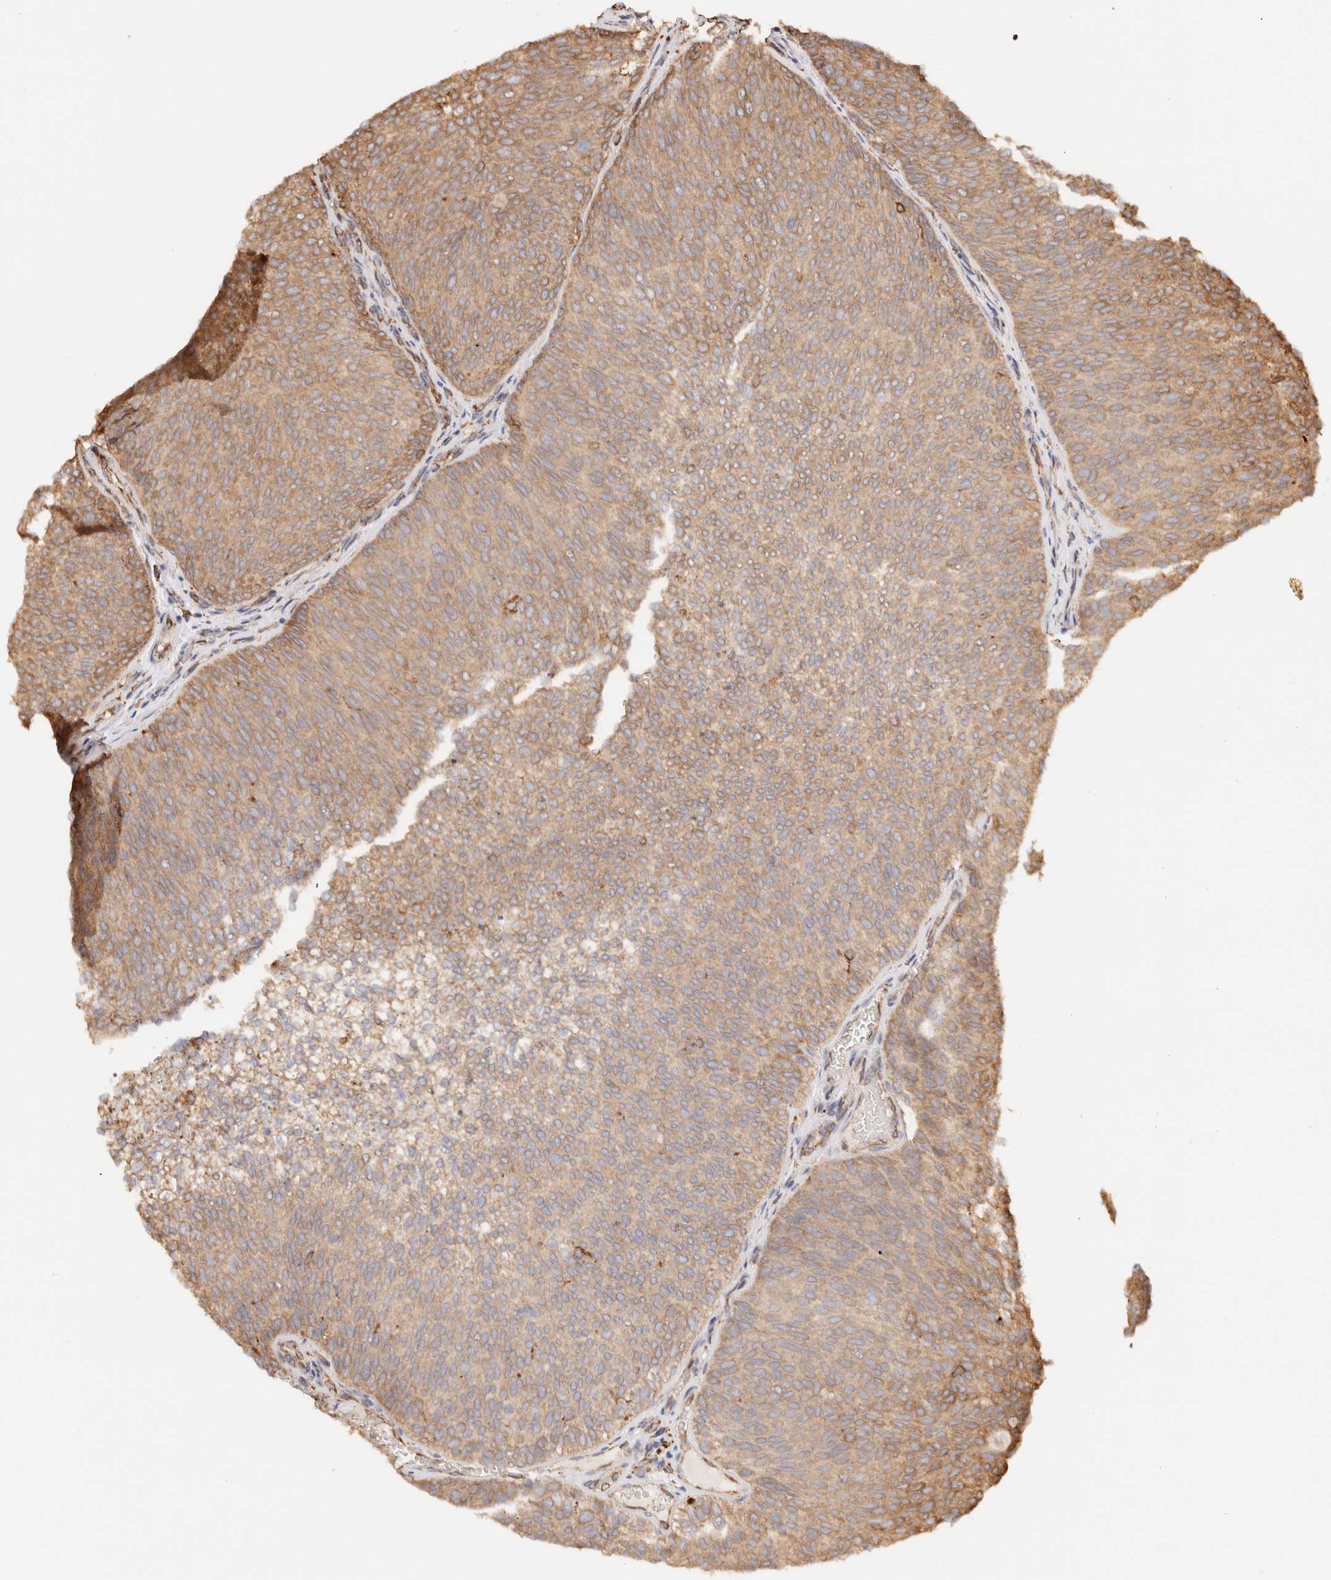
{"staining": {"intensity": "moderate", "quantity": ">75%", "location": "cytoplasmic/membranous"}, "tissue": "urothelial cancer", "cell_type": "Tumor cells", "image_type": "cancer", "snomed": [{"axis": "morphology", "description": "Urothelial carcinoma, Low grade"}, {"axis": "topography", "description": "Urinary bladder"}], "caption": "Immunohistochemical staining of human urothelial cancer demonstrates medium levels of moderate cytoplasmic/membranous protein positivity in about >75% of tumor cells.", "gene": "FER", "patient": {"sex": "female", "age": 79}}